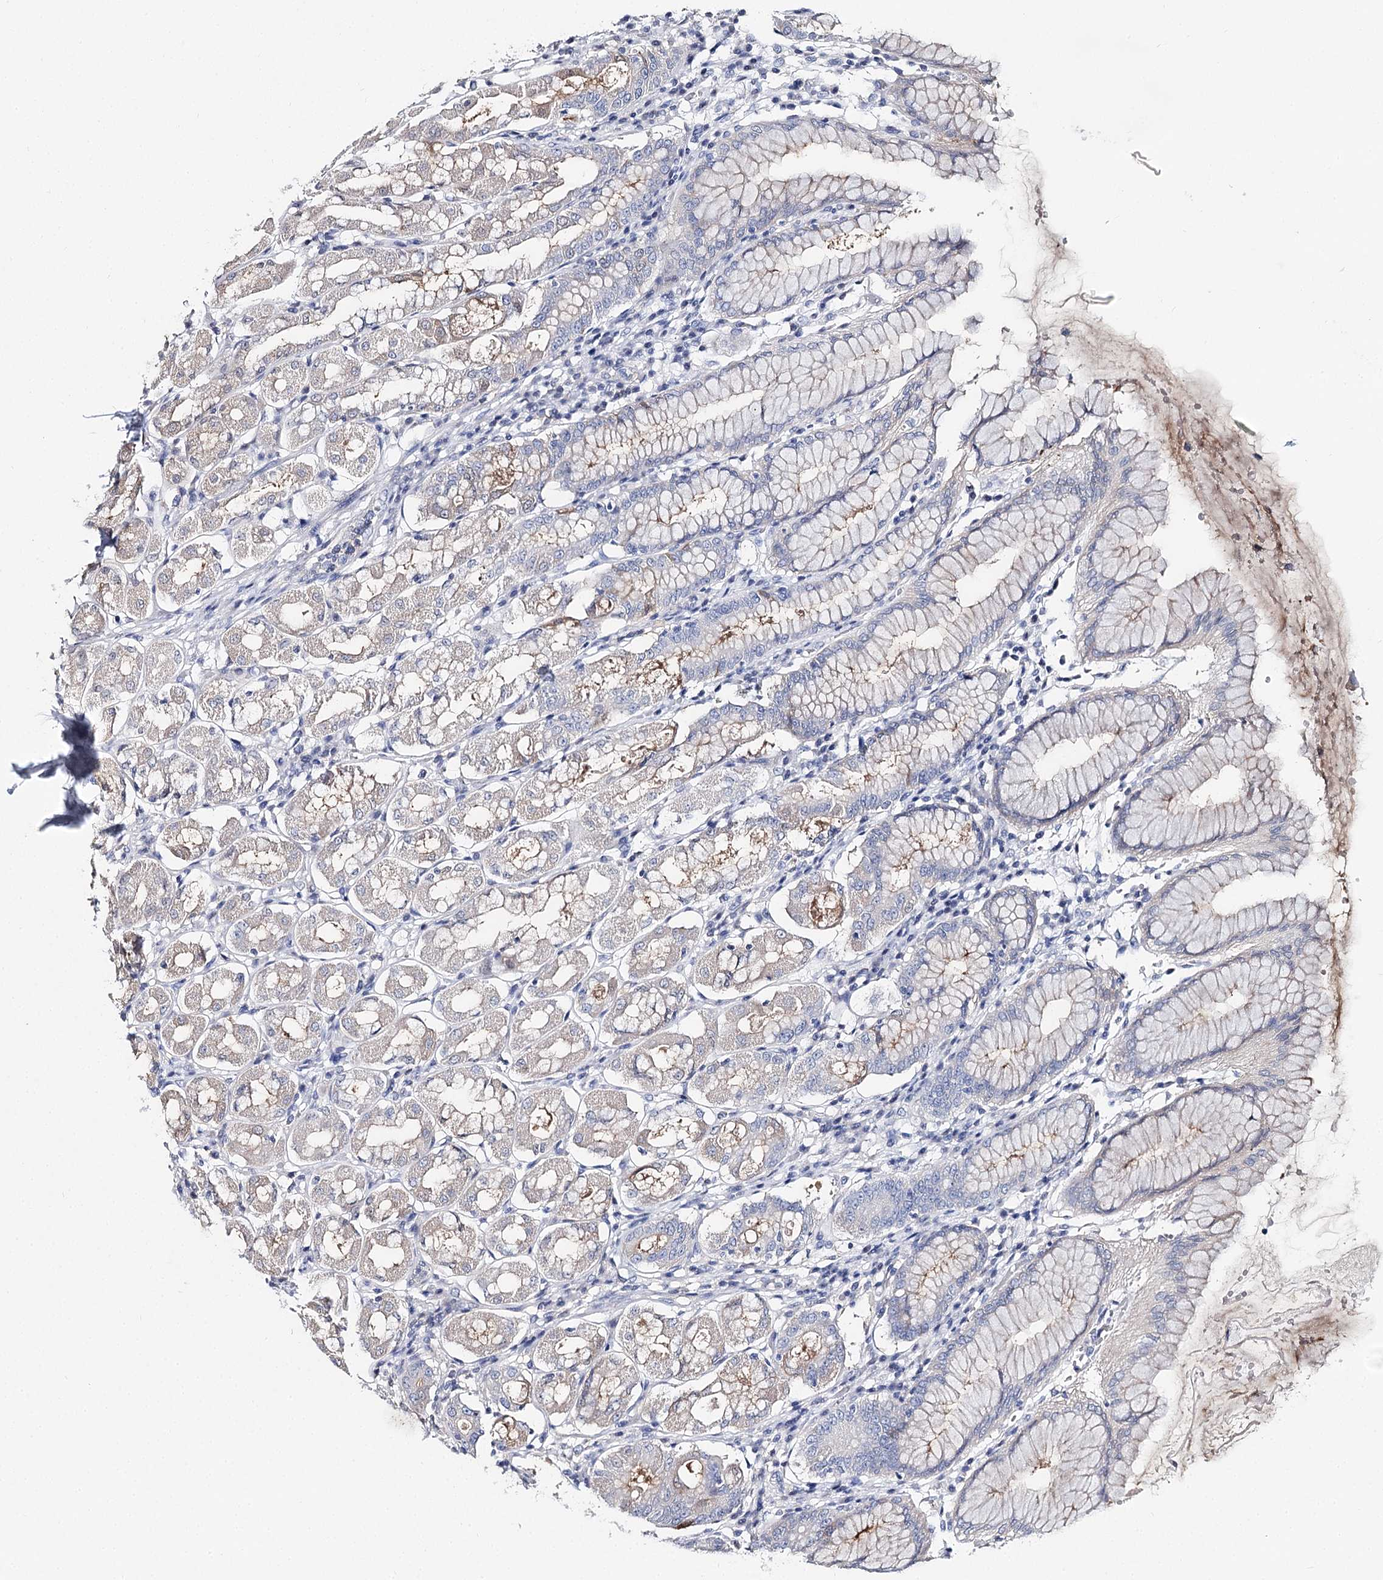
{"staining": {"intensity": "weak", "quantity": "<25%", "location": "nuclear"}, "tissue": "stomach", "cell_type": "Glandular cells", "image_type": "normal", "snomed": [{"axis": "morphology", "description": "Normal tissue, NOS"}, {"axis": "topography", "description": "Stomach"}, {"axis": "topography", "description": "Stomach, lower"}], "caption": "Glandular cells are negative for brown protein staining in unremarkable stomach. (IHC, brightfield microscopy, high magnification).", "gene": "UGP2", "patient": {"sex": "female", "age": 56}}